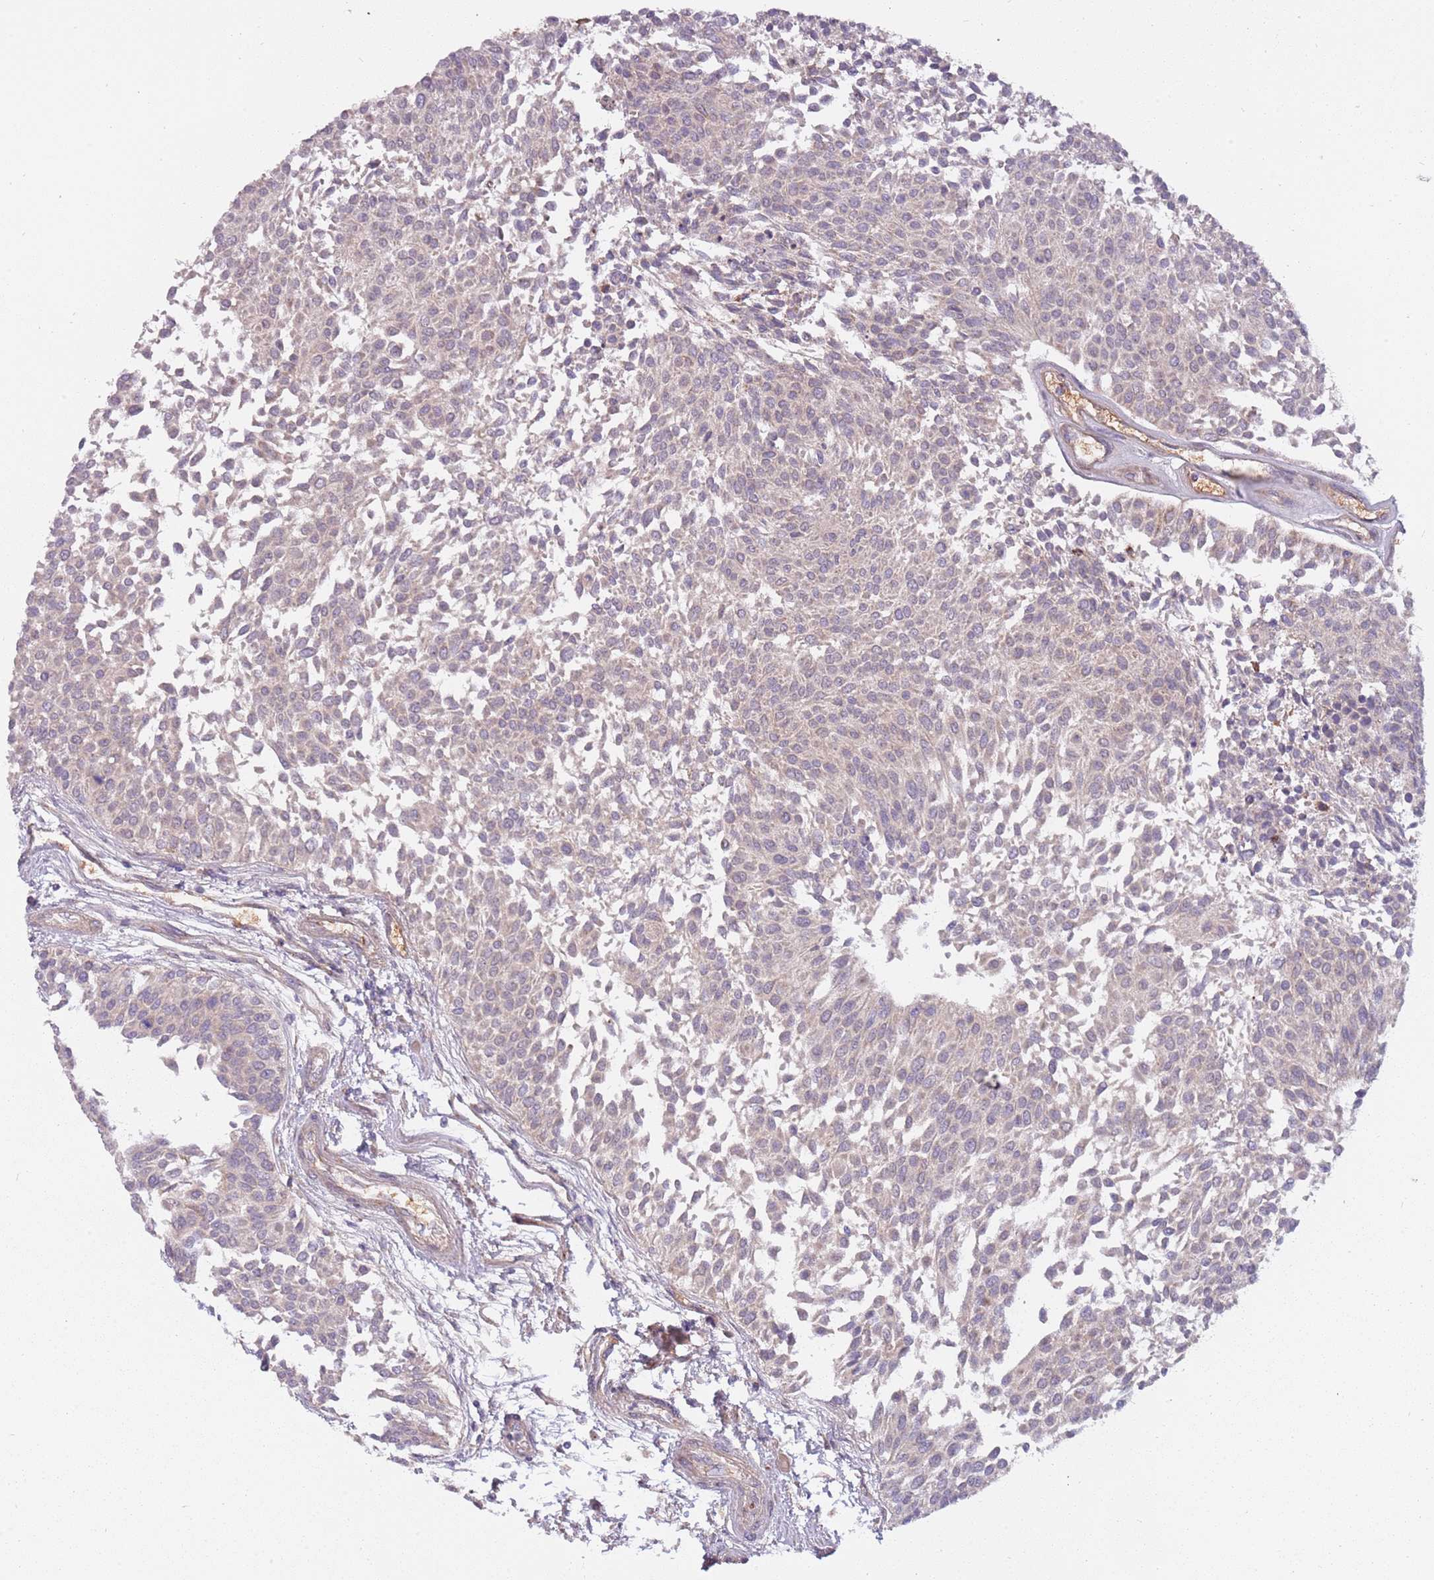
{"staining": {"intensity": "weak", "quantity": "25%-75%", "location": "cytoplasmic/membranous"}, "tissue": "urothelial cancer", "cell_type": "Tumor cells", "image_type": "cancer", "snomed": [{"axis": "morphology", "description": "Urothelial carcinoma, NOS"}, {"axis": "topography", "description": "Urinary bladder"}], "caption": "Urothelial cancer stained for a protein shows weak cytoplasmic/membranous positivity in tumor cells.", "gene": "RNF181", "patient": {"sex": "male", "age": 55}}